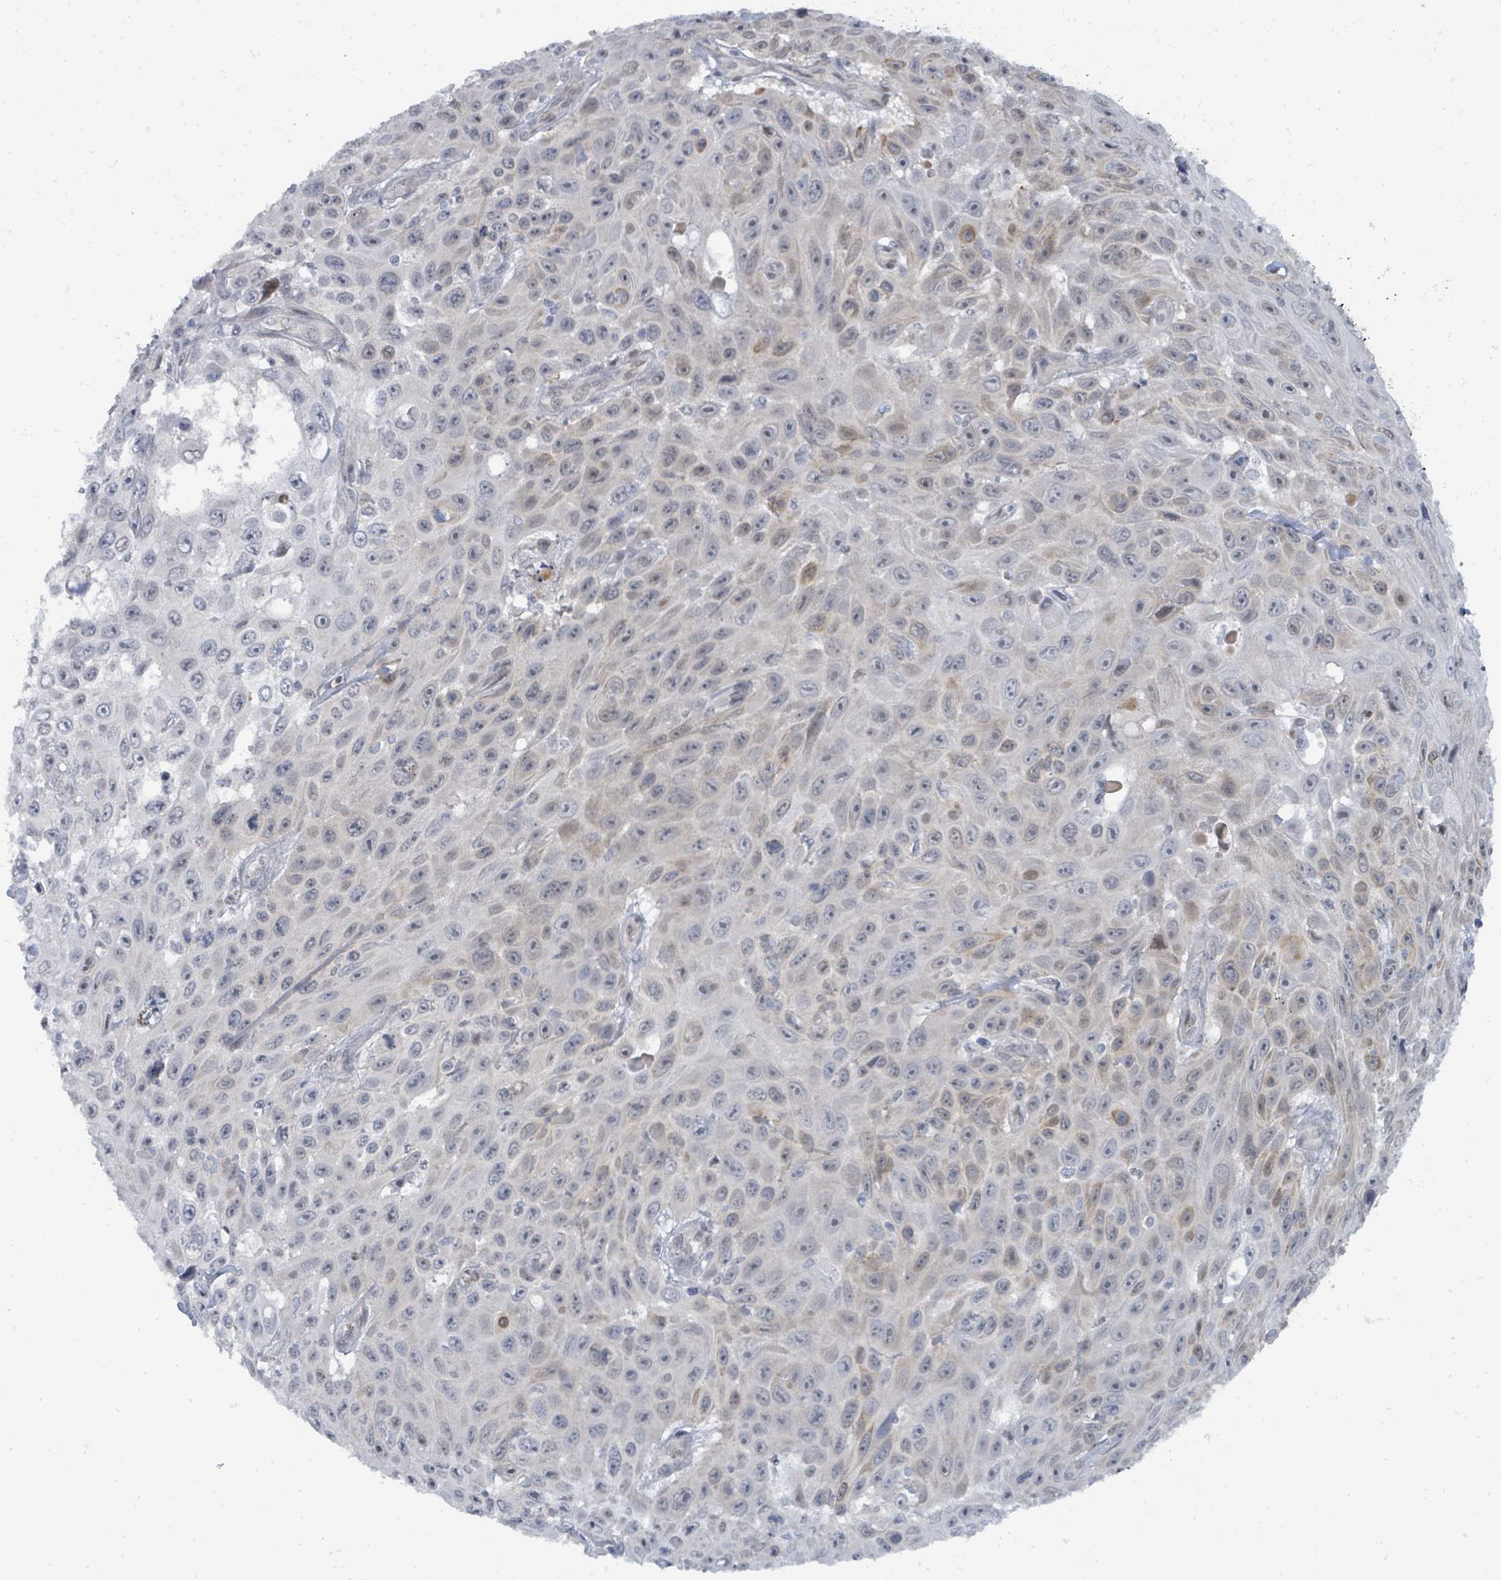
{"staining": {"intensity": "weak", "quantity": "25%-75%", "location": "cytoplasmic/membranous,nuclear"}, "tissue": "skin cancer", "cell_type": "Tumor cells", "image_type": "cancer", "snomed": [{"axis": "morphology", "description": "Squamous cell carcinoma, NOS"}, {"axis": "topography", "description": "Skin"}], "caption": "Squamous cell carcinoma (skin) was stained to show a protein in brown. There is low levels of weak cytoplasmic/membranous and nuclear staining in about 25%-75% of tumor cells.", "gene": "SUMO4", "patient": {"sex": "male", "age": 82}}